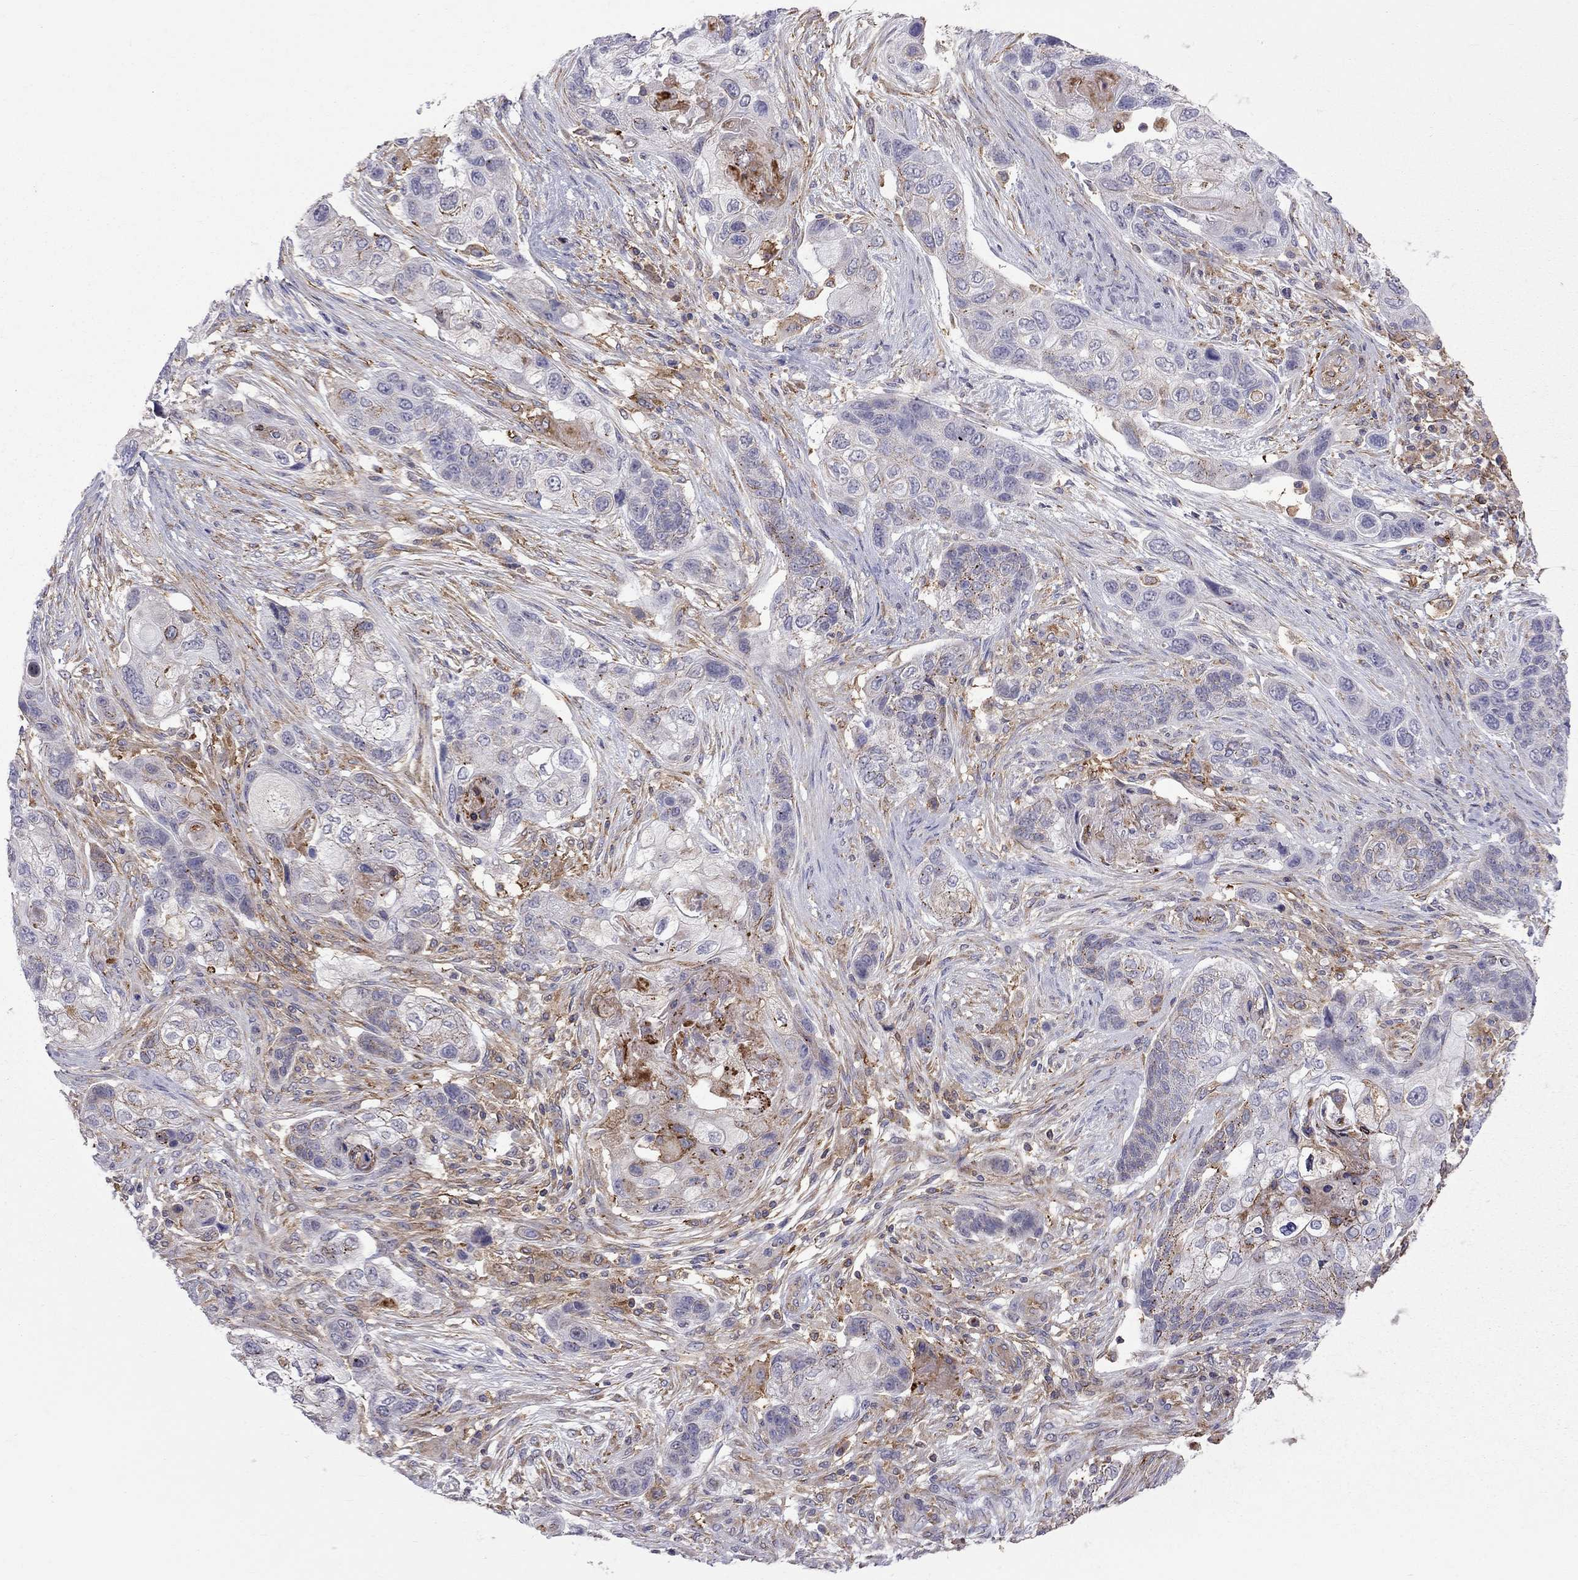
{"staining": {"intensity": "moderate", "quantity": "25%-75%", "location": "cytoplasmic/membranous"}, "tissue": "lung cancer", "cell_type": "Tumor cells", "image_type": "cancer", "snomed": [{"axis": "morphology", "description": "Squamous cell carcinoma, NOS"}, {"axis": "topography", "description": "Lung"}], "caption": "A high-resolution histopathology image shows immunohistochemistry staining of squamous cell carcinoma (lung), which displays moderate cytoplasmic/membranous positivity in approximately 25%-75% of tumor cells. (DAB (3,3'-diaminobenzidine) IHC, brown staining for protein, blue staining for nuclei).", "gene": "EIF4E3", "patient": {"sex": "male", "age": 69}}